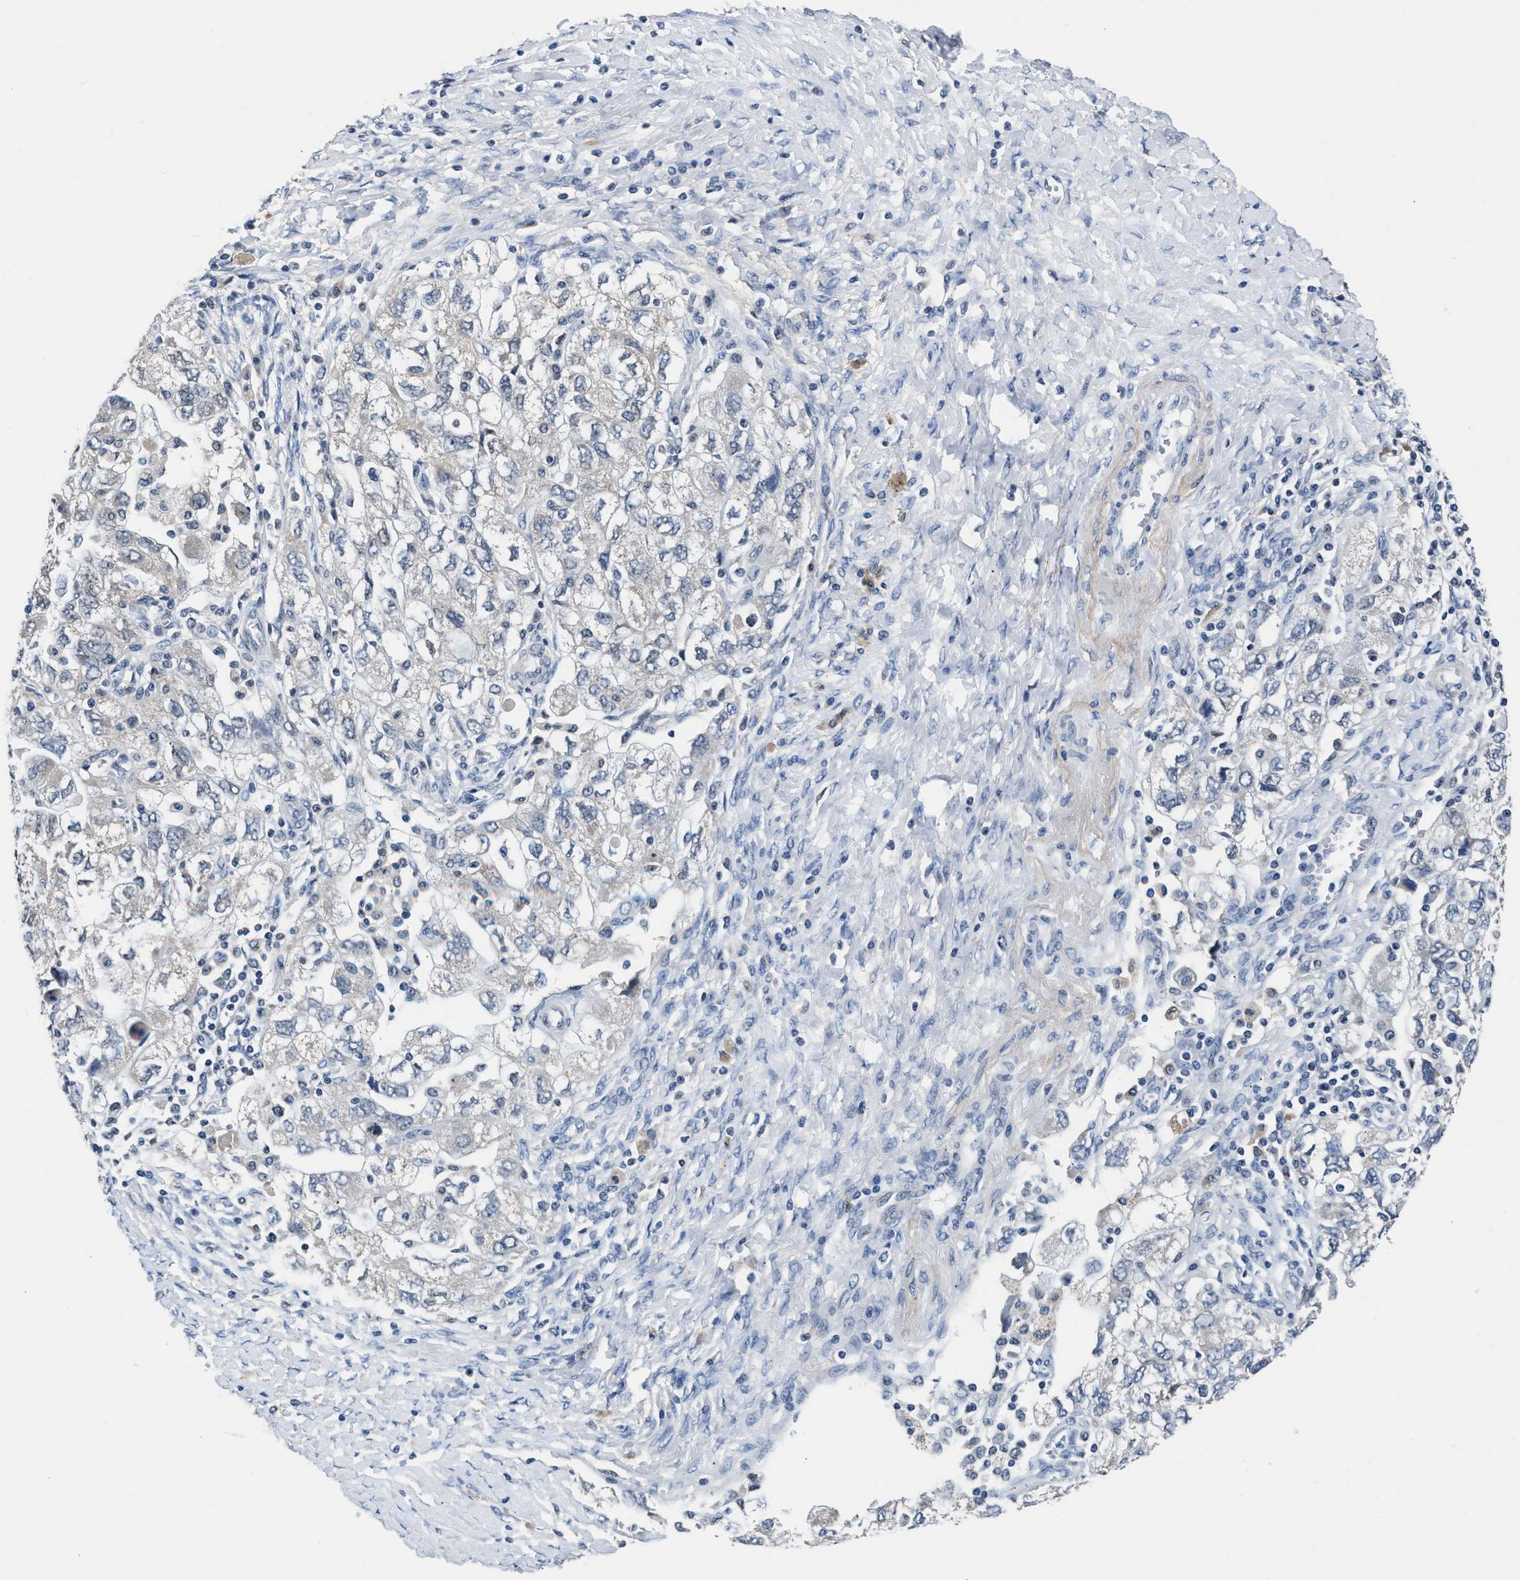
{"staining": {"intensity": "negative", "quantity": "none", "location": "none"}, "tissue": "ovarian cancer", "cell_type": "Tumor cells", "image_type": "cancer", "snomed": [{"axis": "morphology", "description": "Carcinoma, NOS"}, {"axis": "morphology", "description": "Cystadenocarcinoma, serous, NOS"}, {"axis": "topography", "description": "Ovary"}], "caption": "DAB immunohistochemical staining of ovarian cancer displays no significant expression in tumor cells.", "gene": "MYH3", "patient": {"sex": "female", "age": 69}}